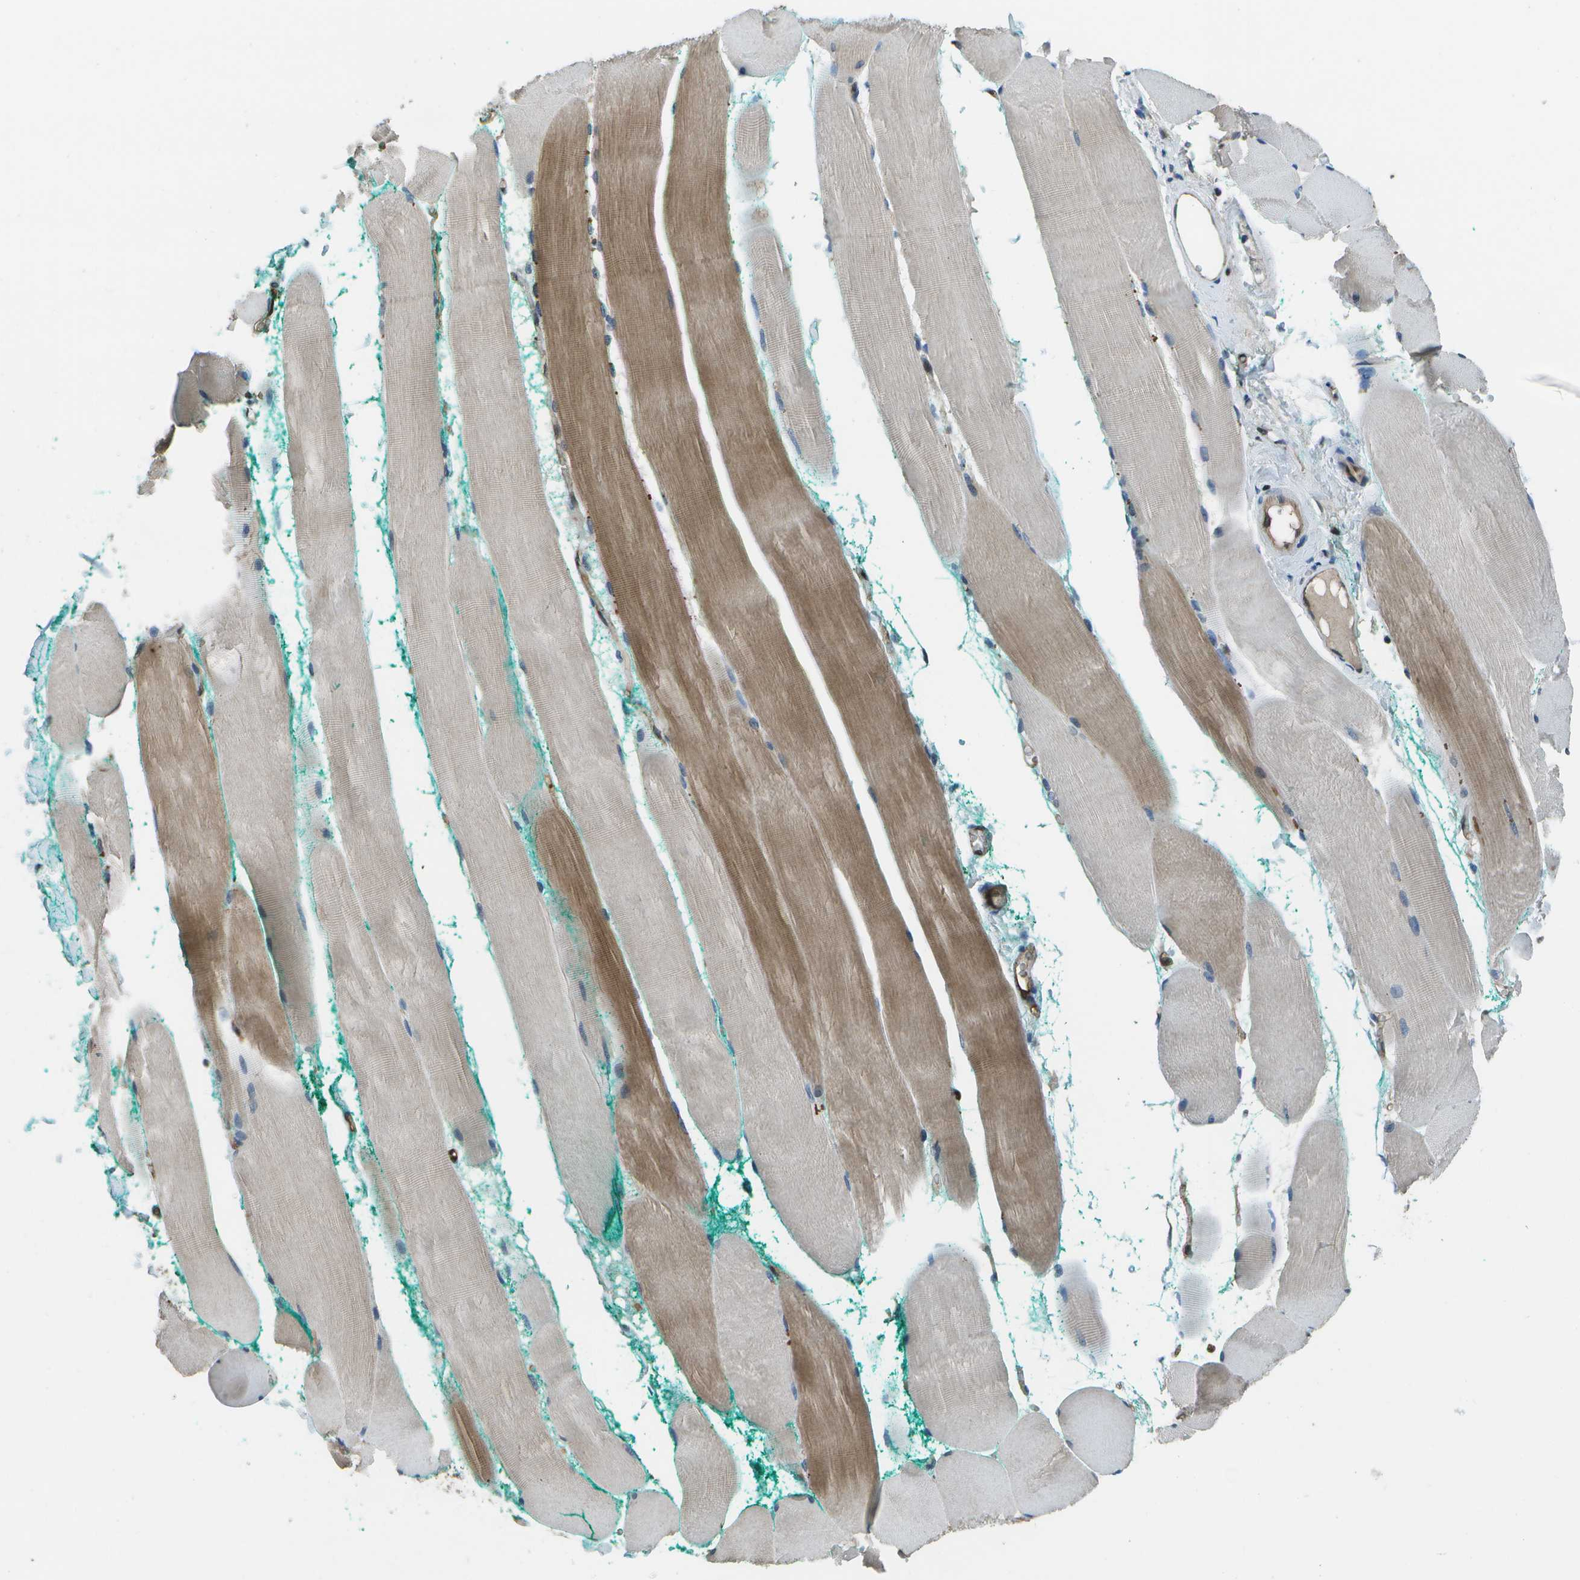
{"staining": {"intensity": "moderate", "quantity": "<25%", "location": "cytoplasmic/membranous"}, "tissue": "skeletal muscle", "cell_type": "Myocytes", "image_type": "normal", "snomed": [{"axis": "morphology", "description": "Normal tissue, NOS"}, {"axis": "morphology", "description": "Squamous cell carcinoma, NOS"}, {"axis": "topography", "description": "Skeletal muscle"}], "caption": "Skeletal muscle stained with a brown dye shows moderate cytoplasmic/membranous positive staining in approximately <25% of myocytes.", "gene": "PDLIM1", "patient": {"sex": "male", "age": 51}}